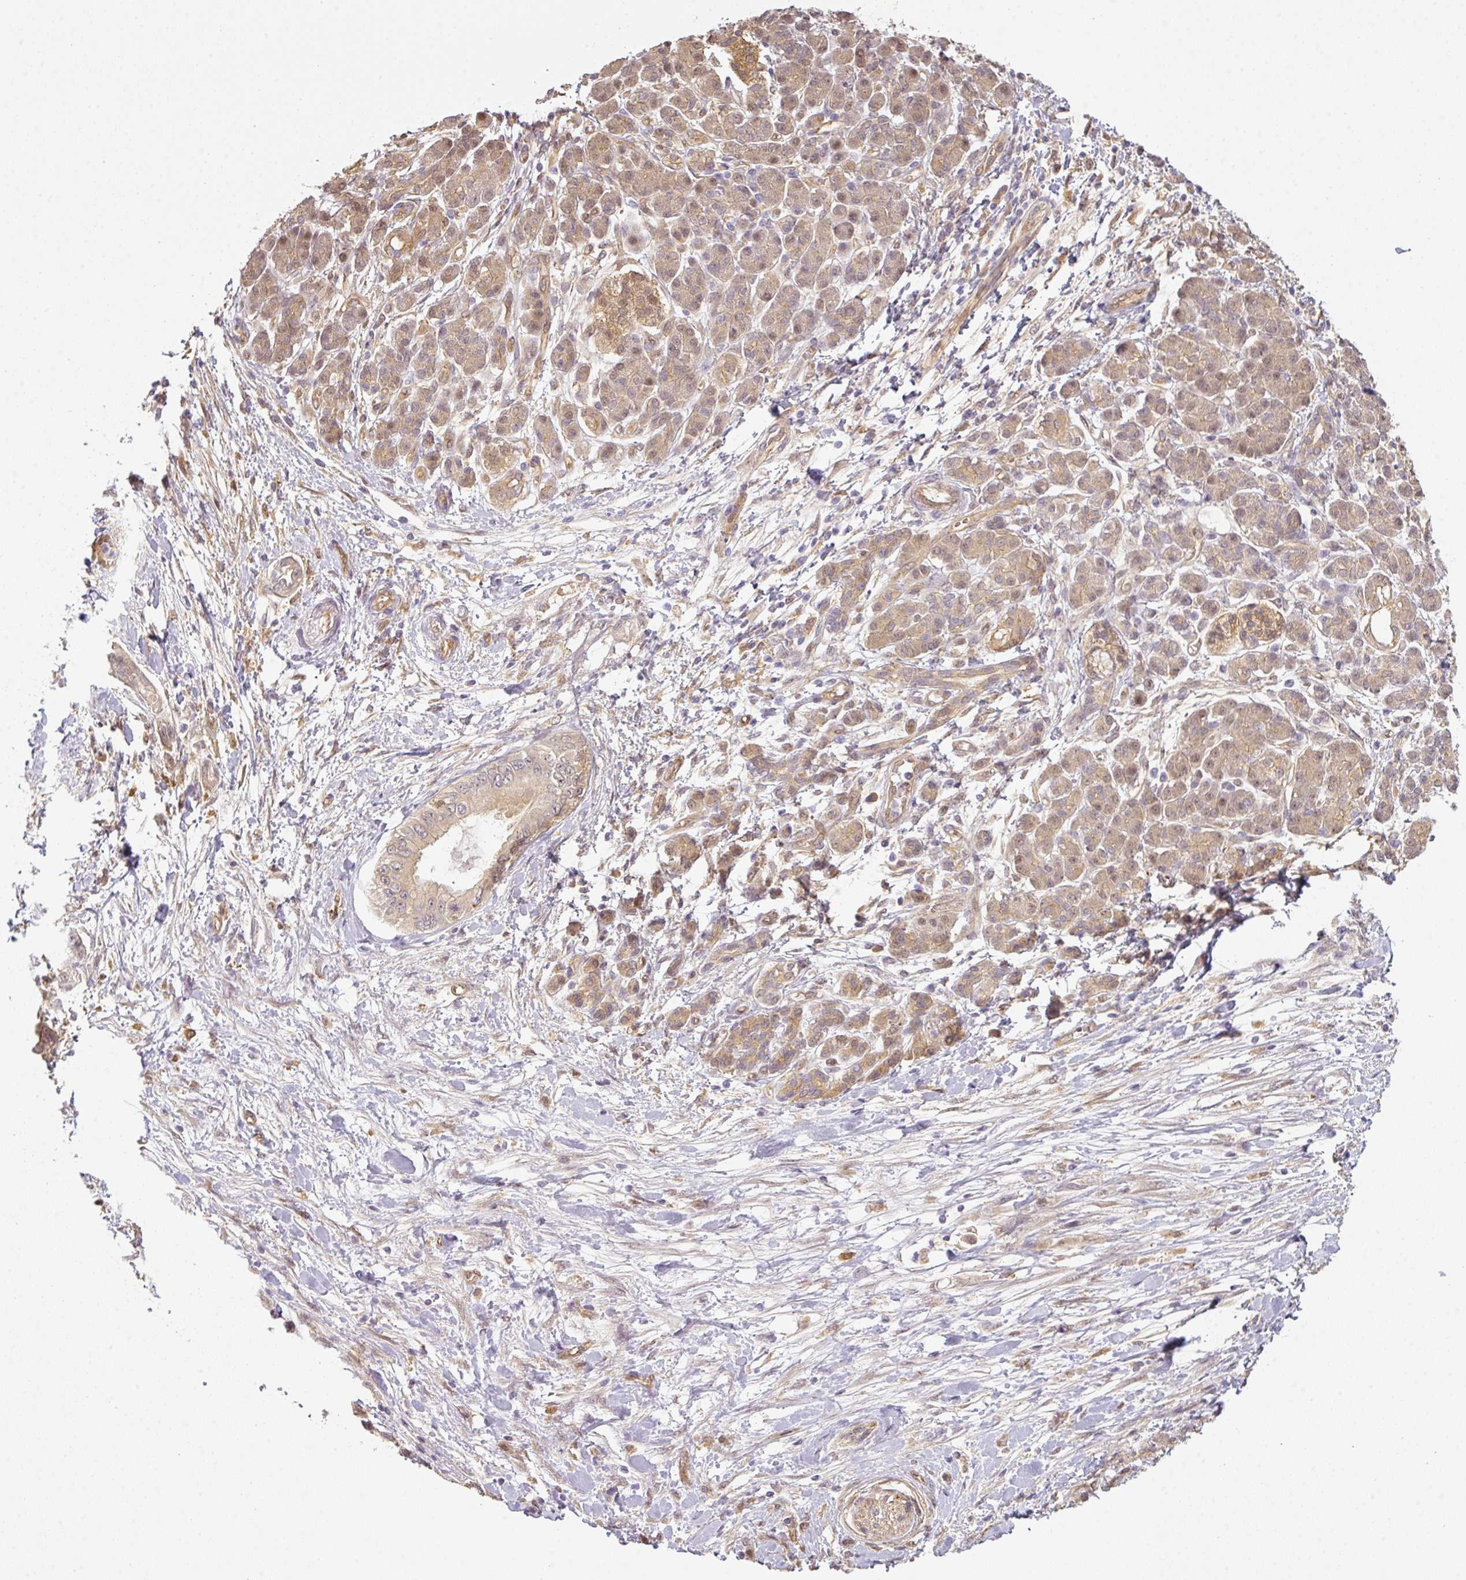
{"staining": {"intensity": "negative", "quantity": "none", "location": "none"}, "tissue": "pancreatic cancer", "cell_type": "Tumor cells", "image_type": "cancer", "snomed": [{"axis": "morphology", "description": "Adenocarcinoma, NOS"}, {"axis": "topography", "description": "Pancreas"}], "caption": "The IHC histopathology image has no significant staining in tumor cells of pancreatic cancer (adenocarcinoma) tissue.", "gene": "ANKRD18A", "patient": {"sex": "male", "age": 48}}